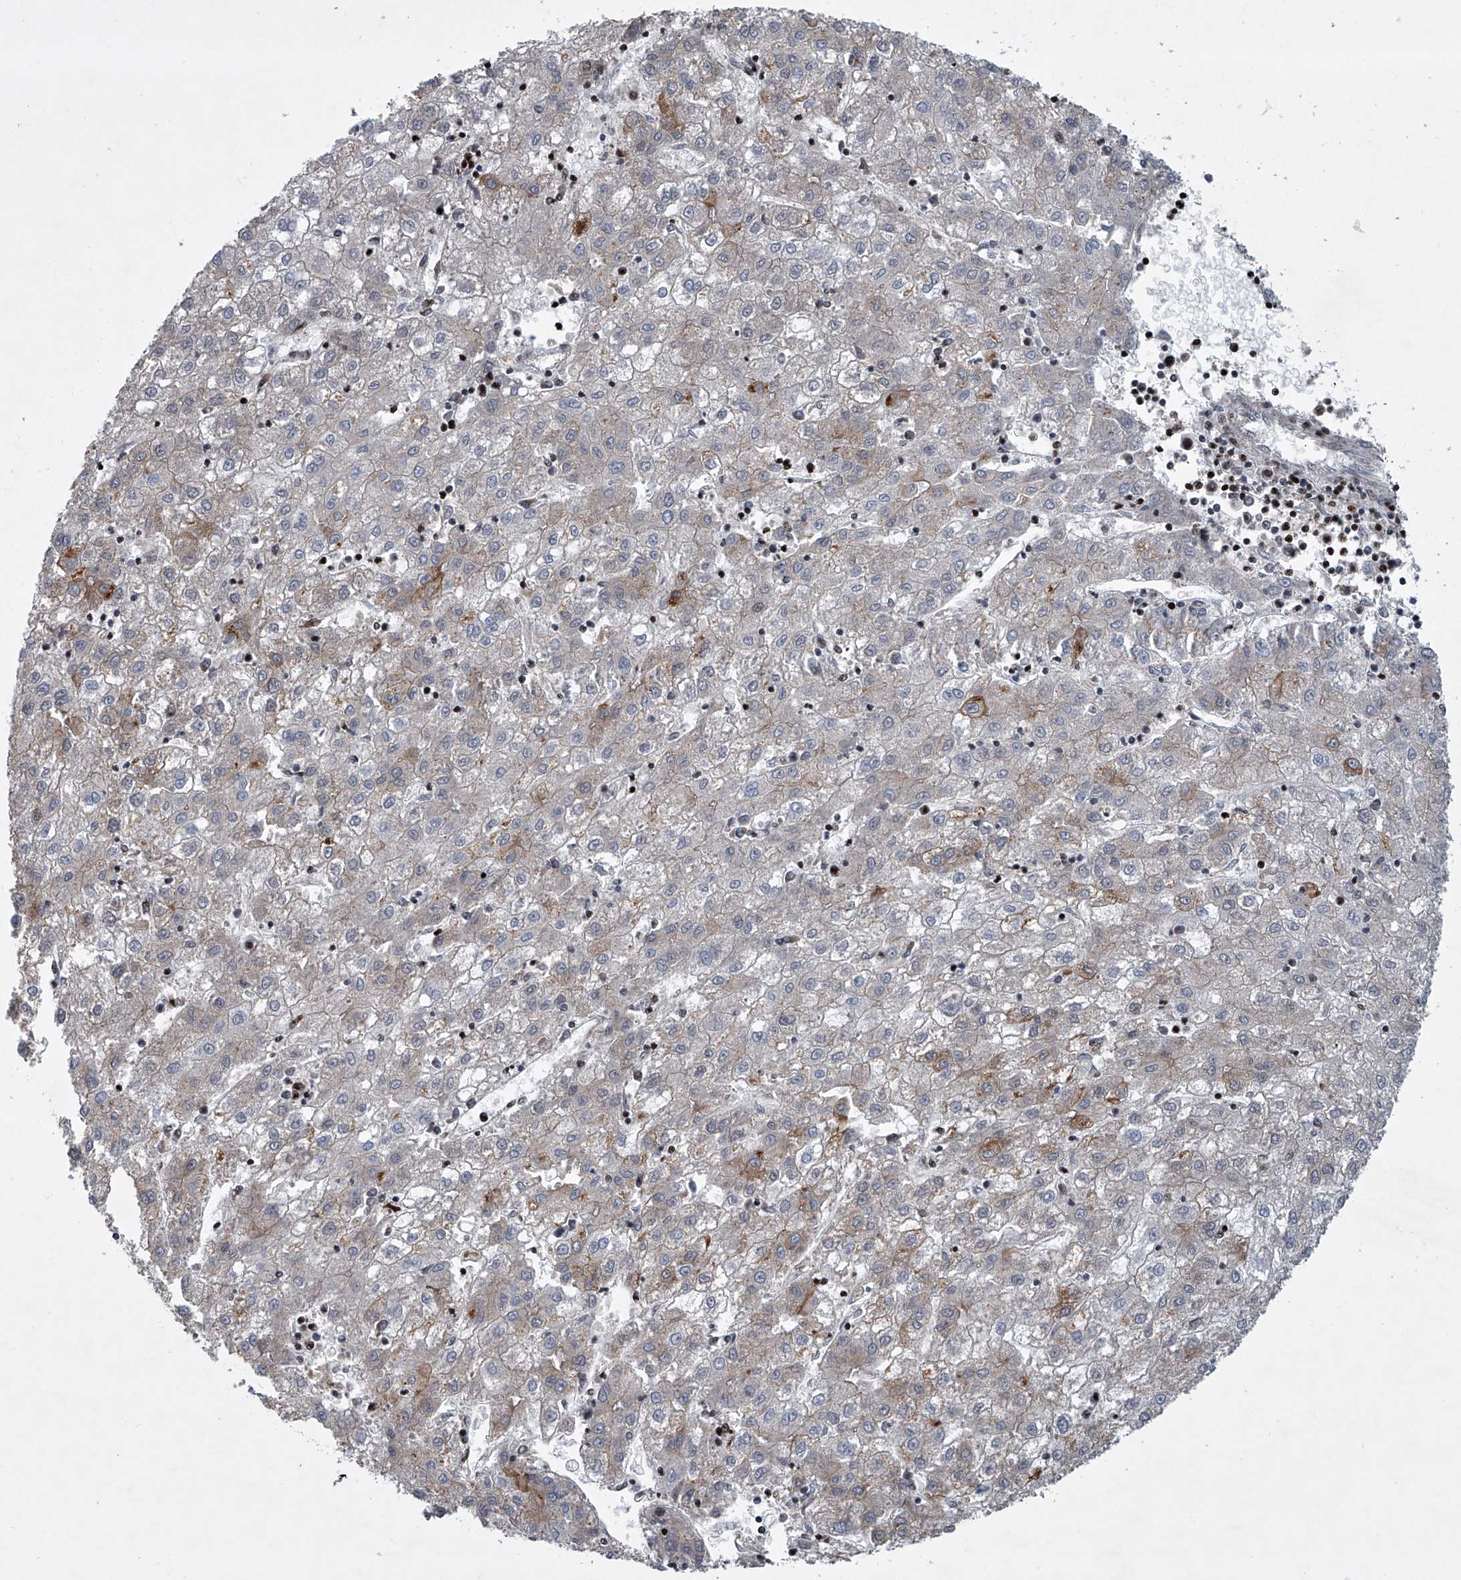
{"staining": {"intensity": "moderate", "quantity": "<25%", "location": "cytoplasmic/membranous"}, "tissue": "liver cancer", "cell_type": "Tumor cells", "image_type": "cancer", "snomed": [{"axis": "morphology", "description": "Carcinoma, Hepatocellular, NOS"}, {"axis": "topography", "description": "Liver"}], "caption": "Protein staining exhibits moderate cytoplasmic/membranous expression in approximately <25% of tumor cells in liver cancer (hepatocellular carcinoma). The protein is stained brown, and the nuclei are stained in blue (DAB IHC with brightfield microscopy, high magnification).", "gene": "STRADA", "patient": {"sex": "male", "age": 72}}